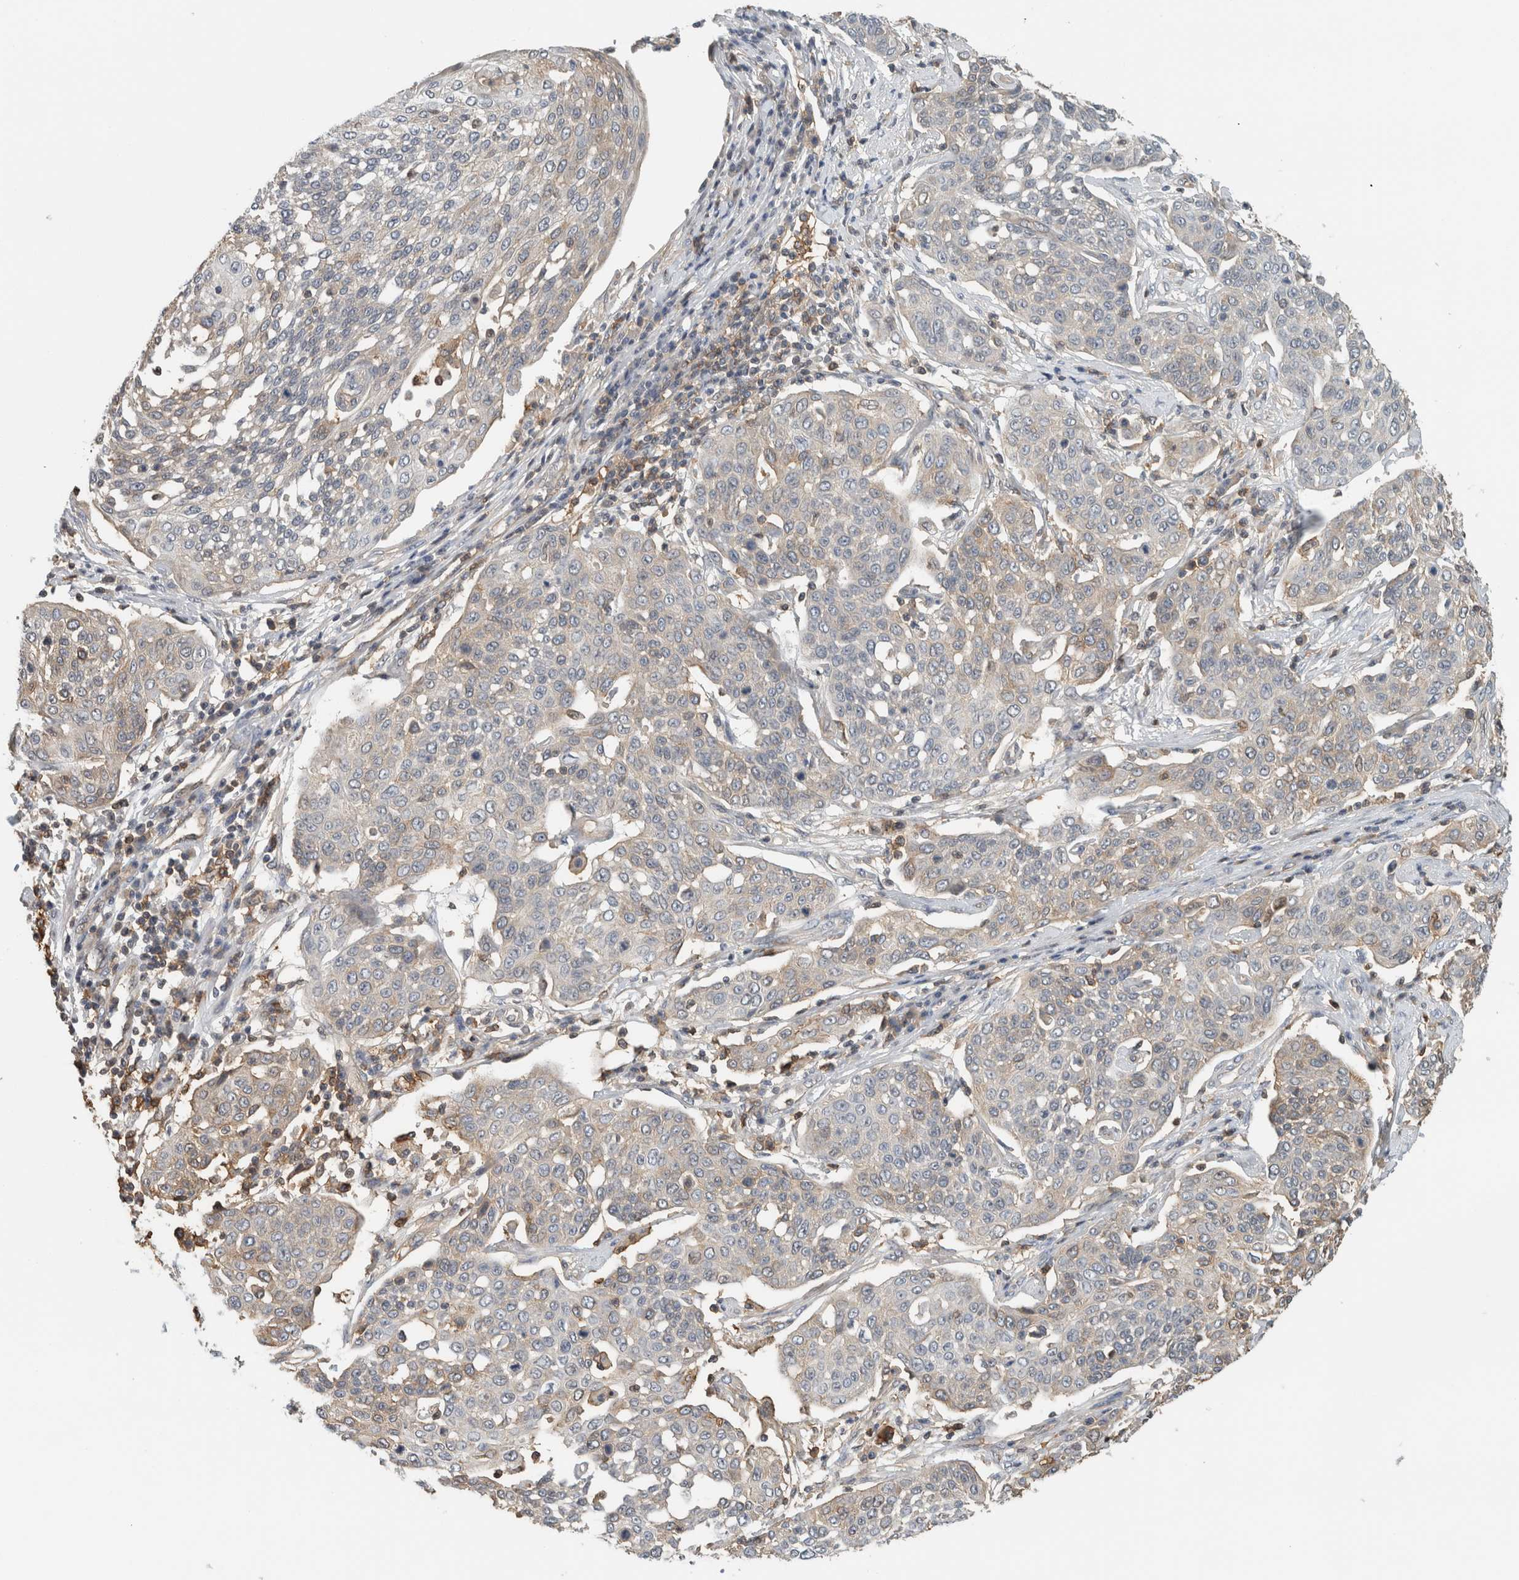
{"staining": {"intensity": "weak", "quantity": "<25%", "location": "cytoplasmic/membranous"}, "tissue": "cervical cancer", "cell_type": "Tumor cells", "image_type": "cancer", "snomed": [{"axis": "morphology", "description": "Squamous cell carcinoma, NOS"}, {"axis": "topography", "description": "Cervix"}], "caption": "Tumor cells show no significant protein positivity in cervical squamous cell carcinoma.", "gene": "PFDN4", "patient": {"sex": "female", "age": 34}}